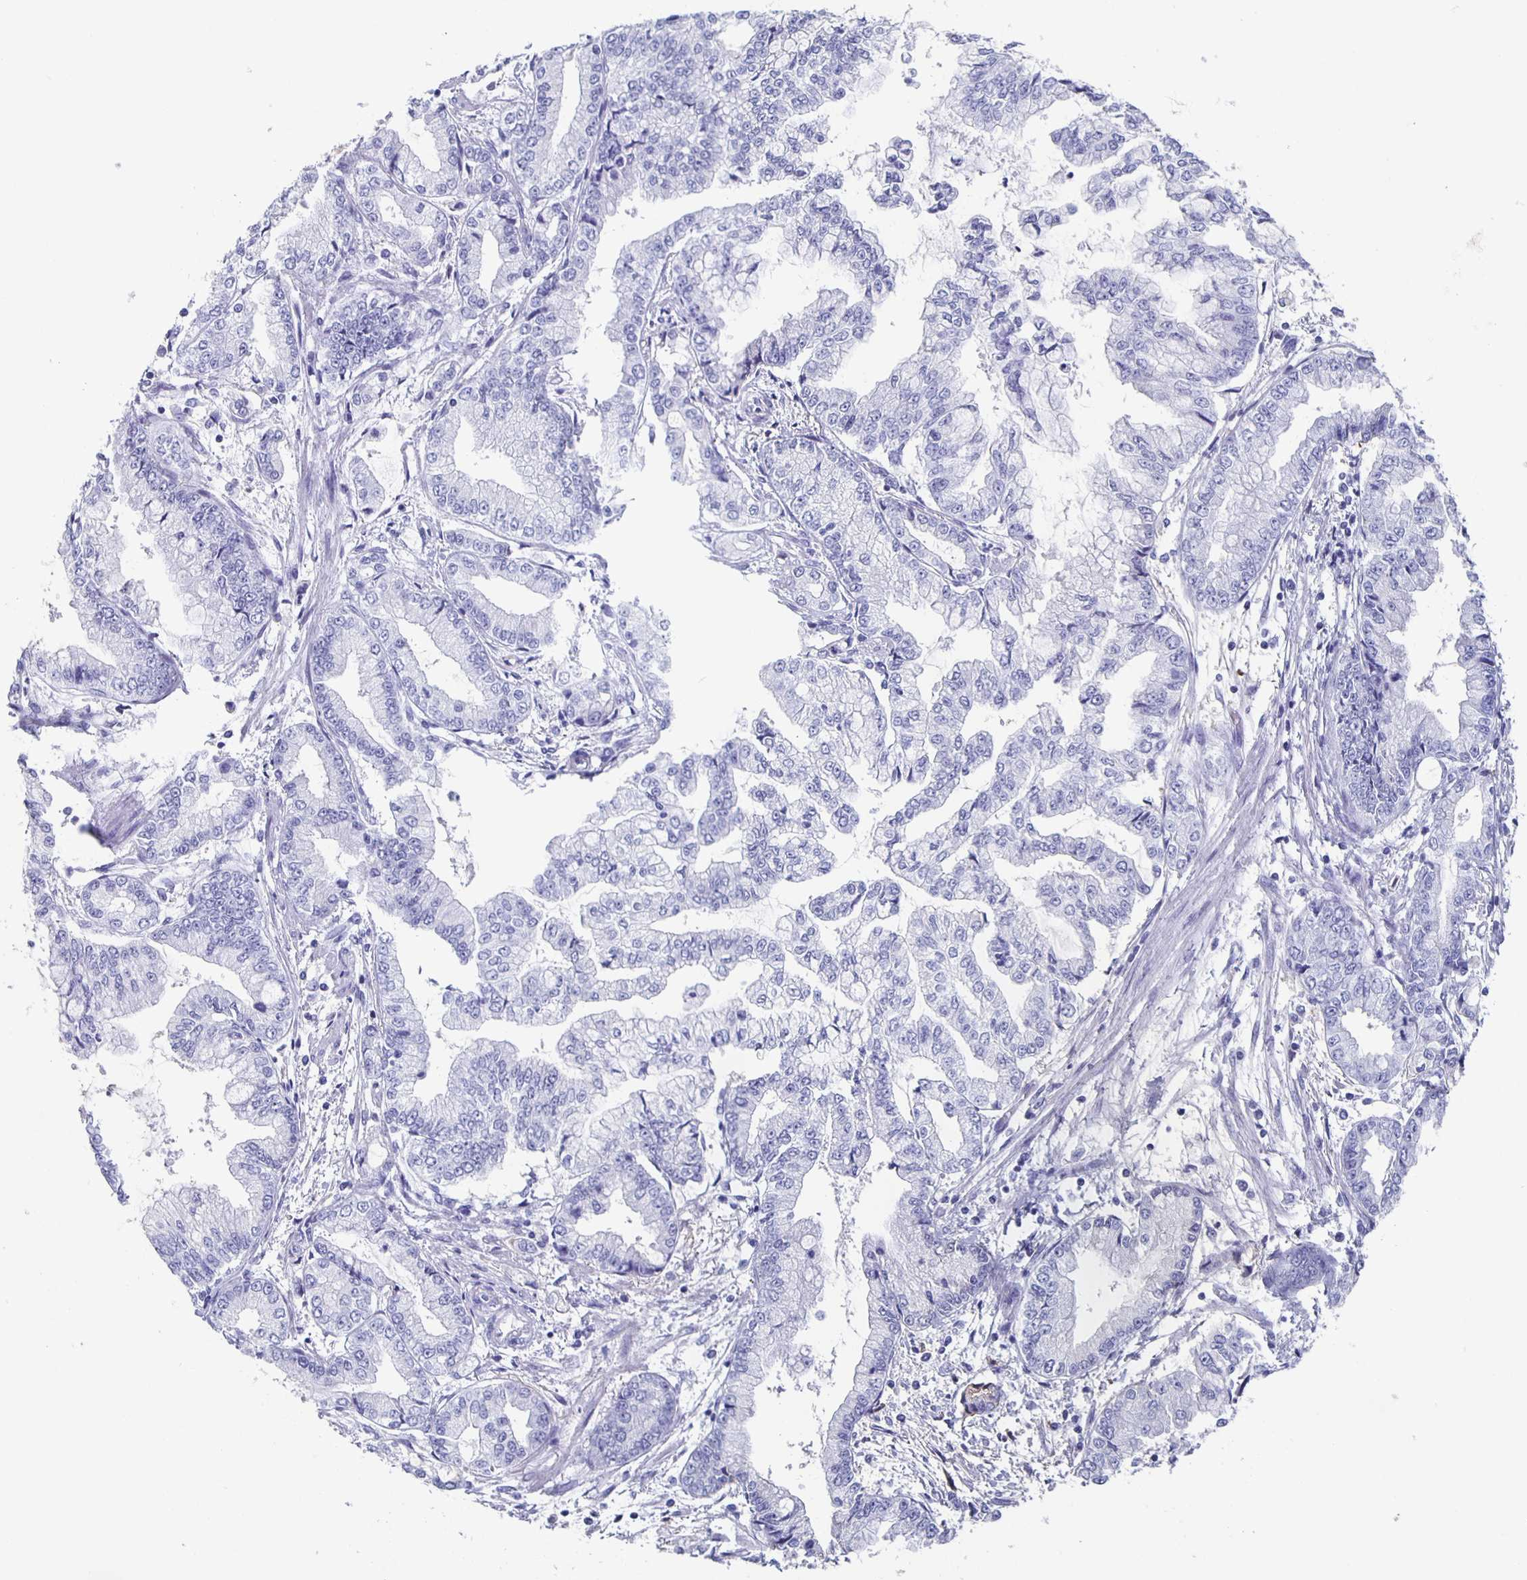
{"staining": {"intensity": "negative", "quantity": "none", "location": "none"}, "tissue": "stomach cancer", "cell_type": "Tumor cells", "image_type": "cancer", "snomed": [{"axis": "morphology", "description": "Adenocarcinoma, NOS"}, {"axis": "topography", "description": "Stomach, upper"}], "caption": "Immunohistochemical staining of adenocarcinoma (stomach) reveals no significant positivity in tumor cells.", "gene": "FGA", "patient": {"sex": "female", "age": 74}}